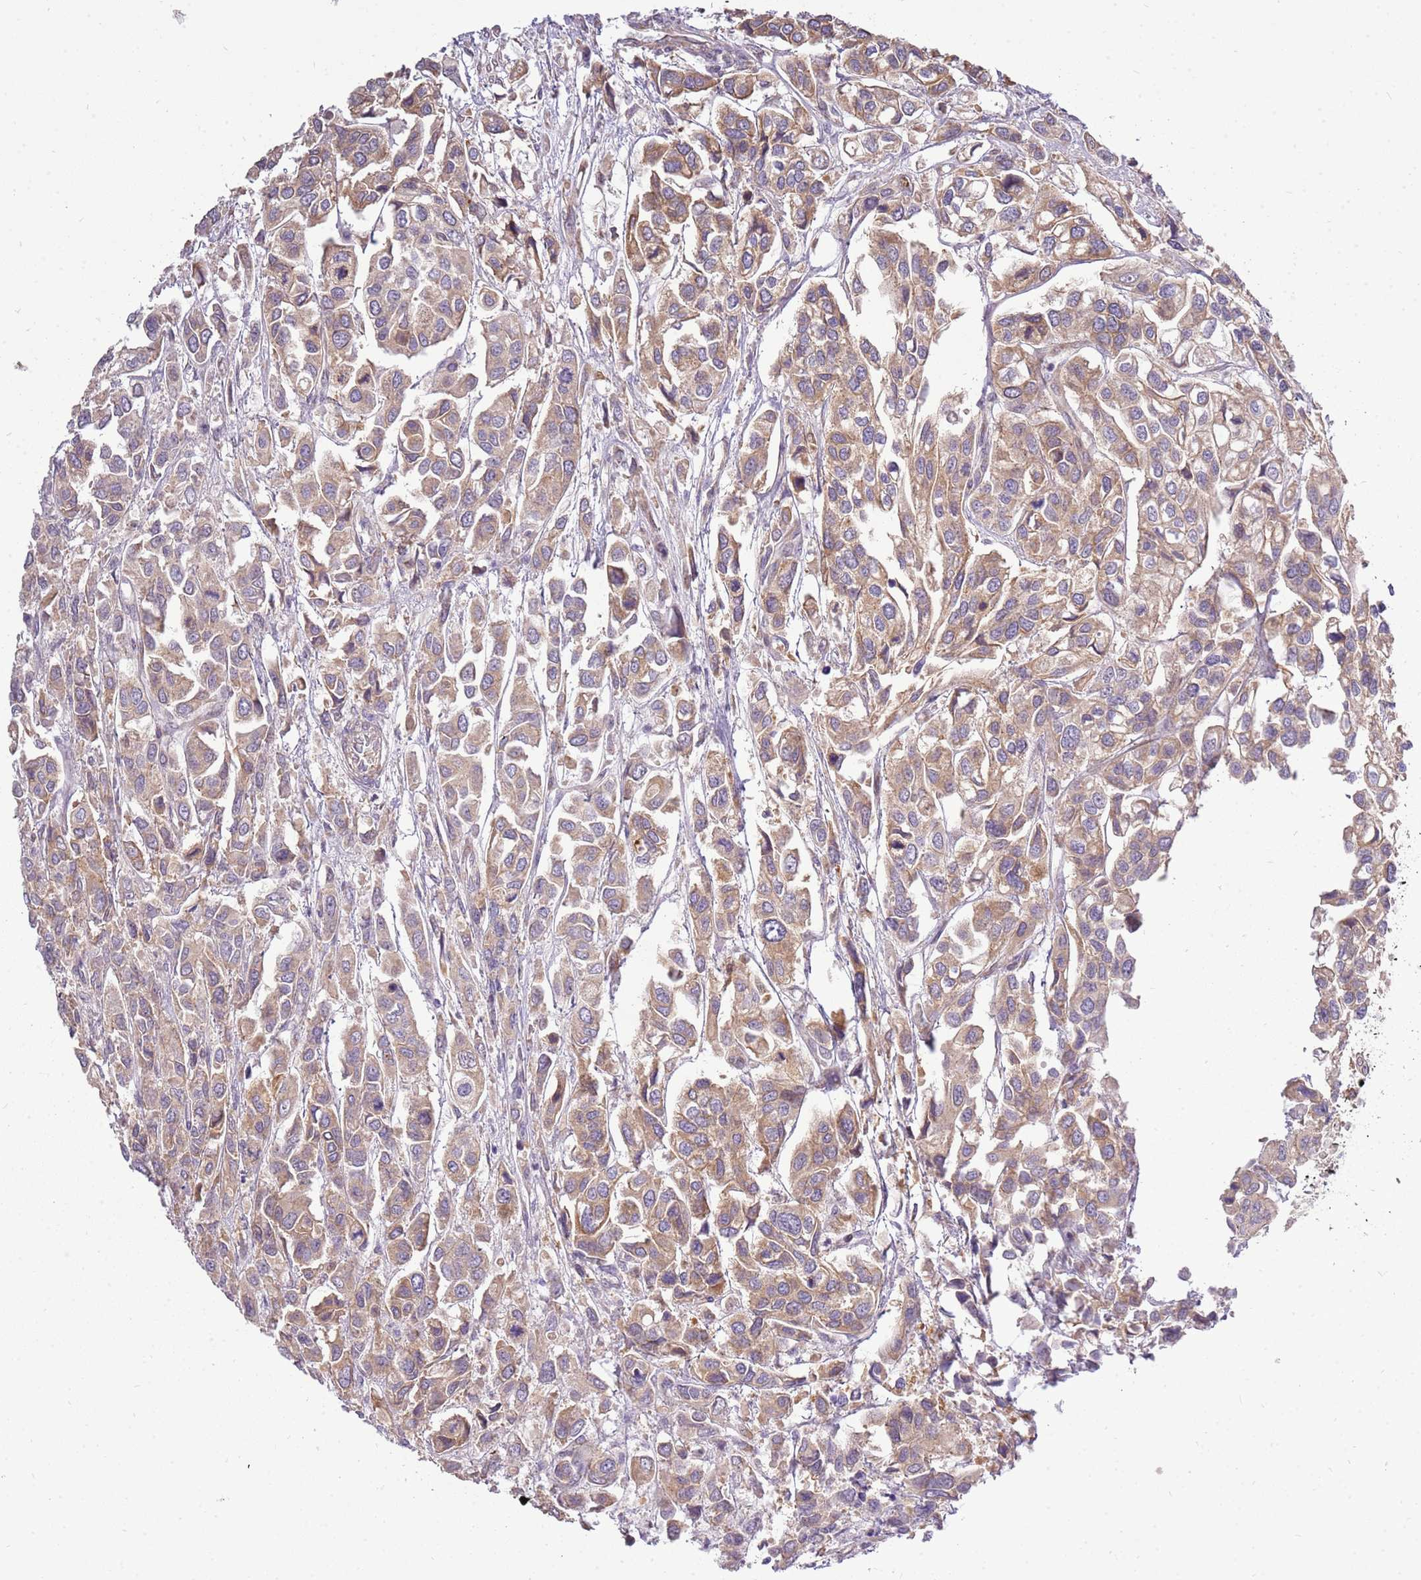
{"staining": {"intensity": "moderate", "quantity": ">75%", "location": "cytoplasmic/membranous"}, "tissue": "urothelial cancer", "cell_type": "Tumor cells", "image_type": "cancer", "snomed": [{"axis": "morphology", "description": "Urothelial carcinoma, High grade"}, {"axis": "topography", "description": "Urinary bladder"}], "caption": "Immunohistochemical staining of human urothelial cancer displays moderate cytoplasmic/membranous protein staining in about >75% of tumor cells.", "gene": "UGGT2", "patient": {"sex": "male", "age": 67}}